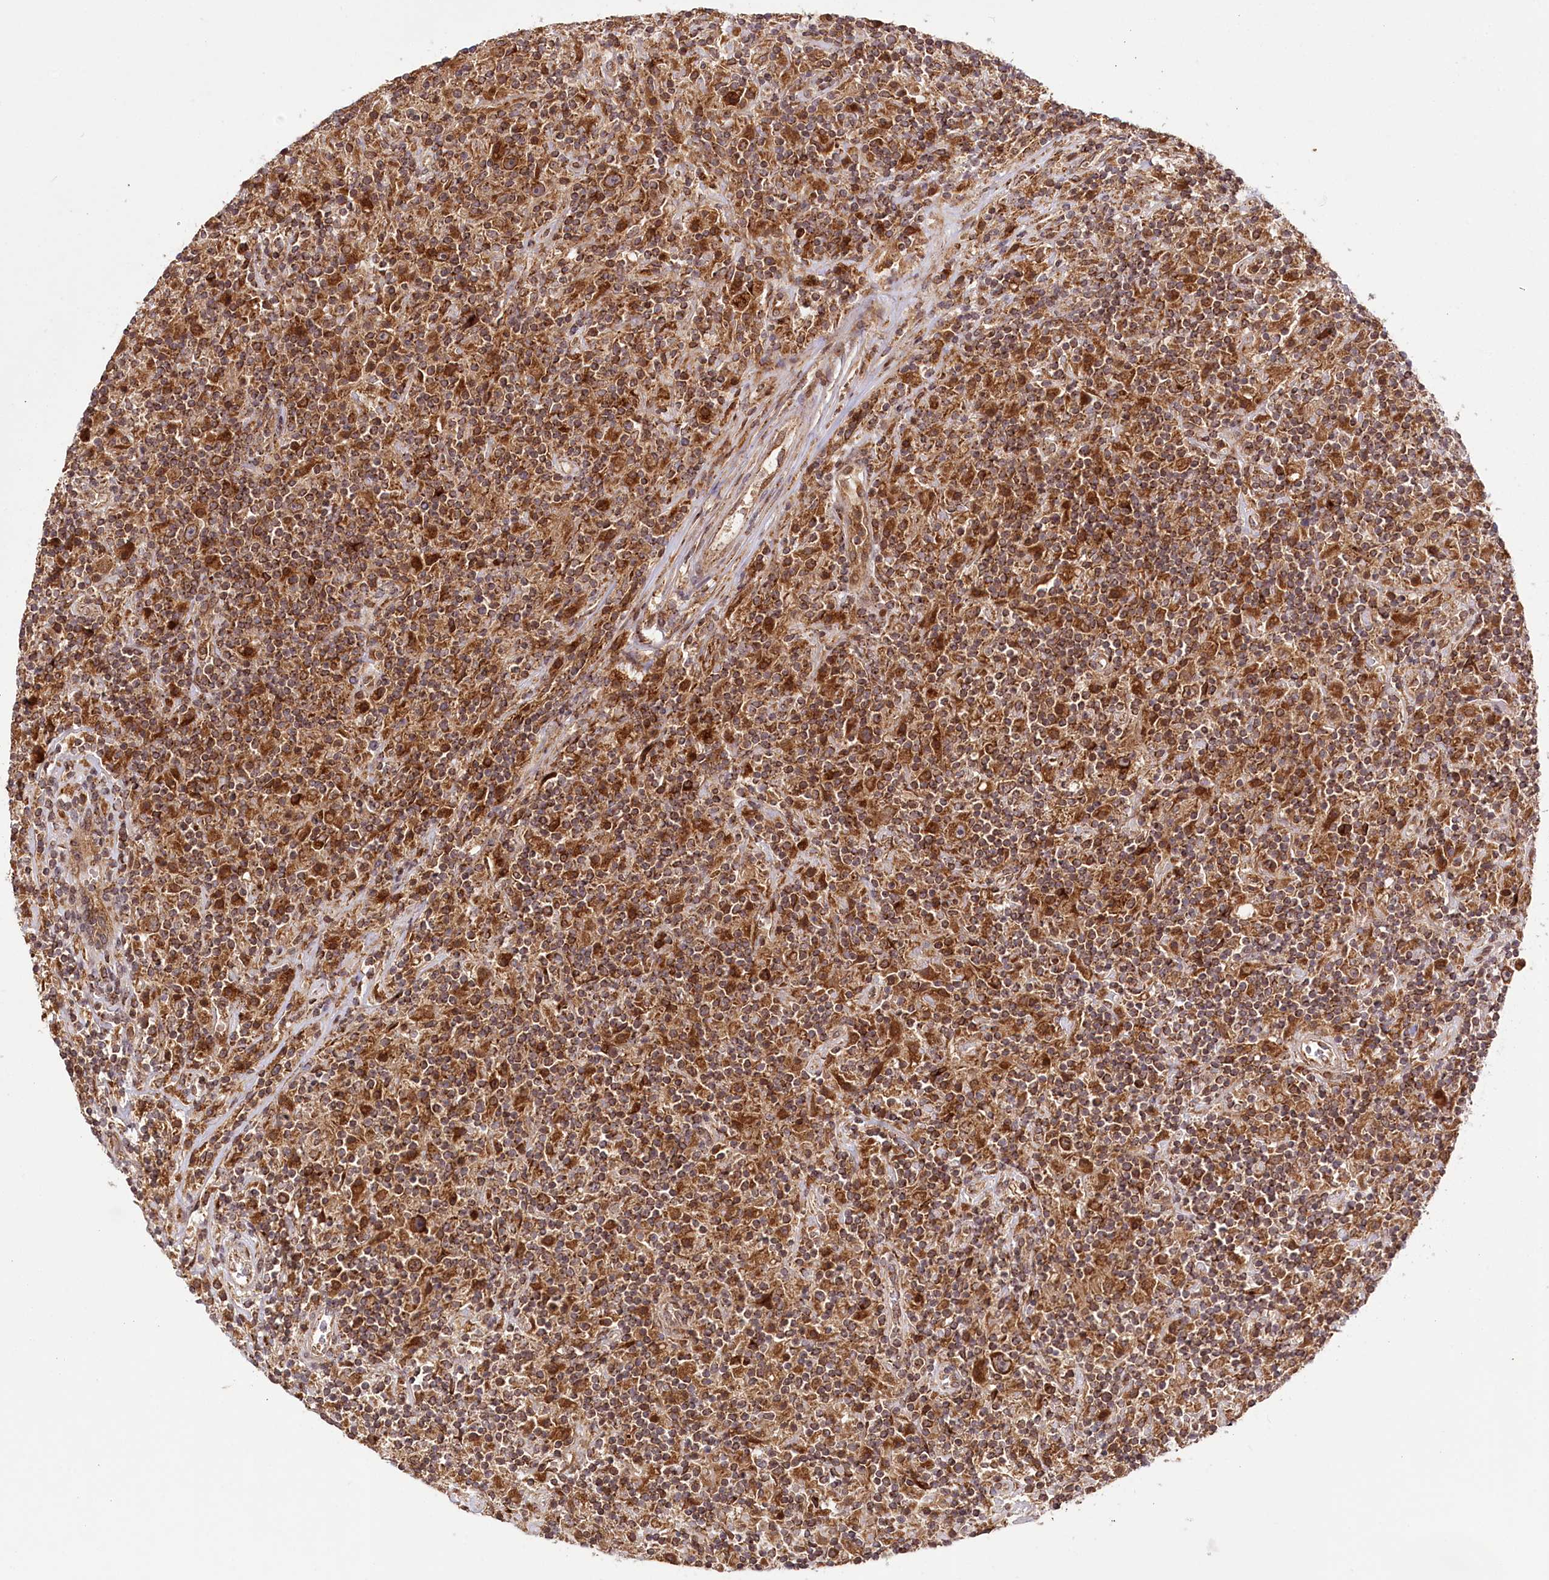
{"staining": {"intensity": "strong", "quantity": ">75%", "location": "cytoplasmic/membranous"}, "tissue": "lymphoma", "cell_type": "Tumor cells", "image_type": "cancer", "snomed": [{"axis": "morphology", "description": "Hodgkin's disease, NOS"}, {"axis": "topography", "description": "Lymph node"}], "caption": "IHC (DAB (3,3'-diaminobenzidine)) staining of human lymphoma shows strong cytoplasmic/membranous protein staining in approximately >75% of tumor cells.", "gene": "COPG1", "patient": {"sex": "male", "age": 70}}